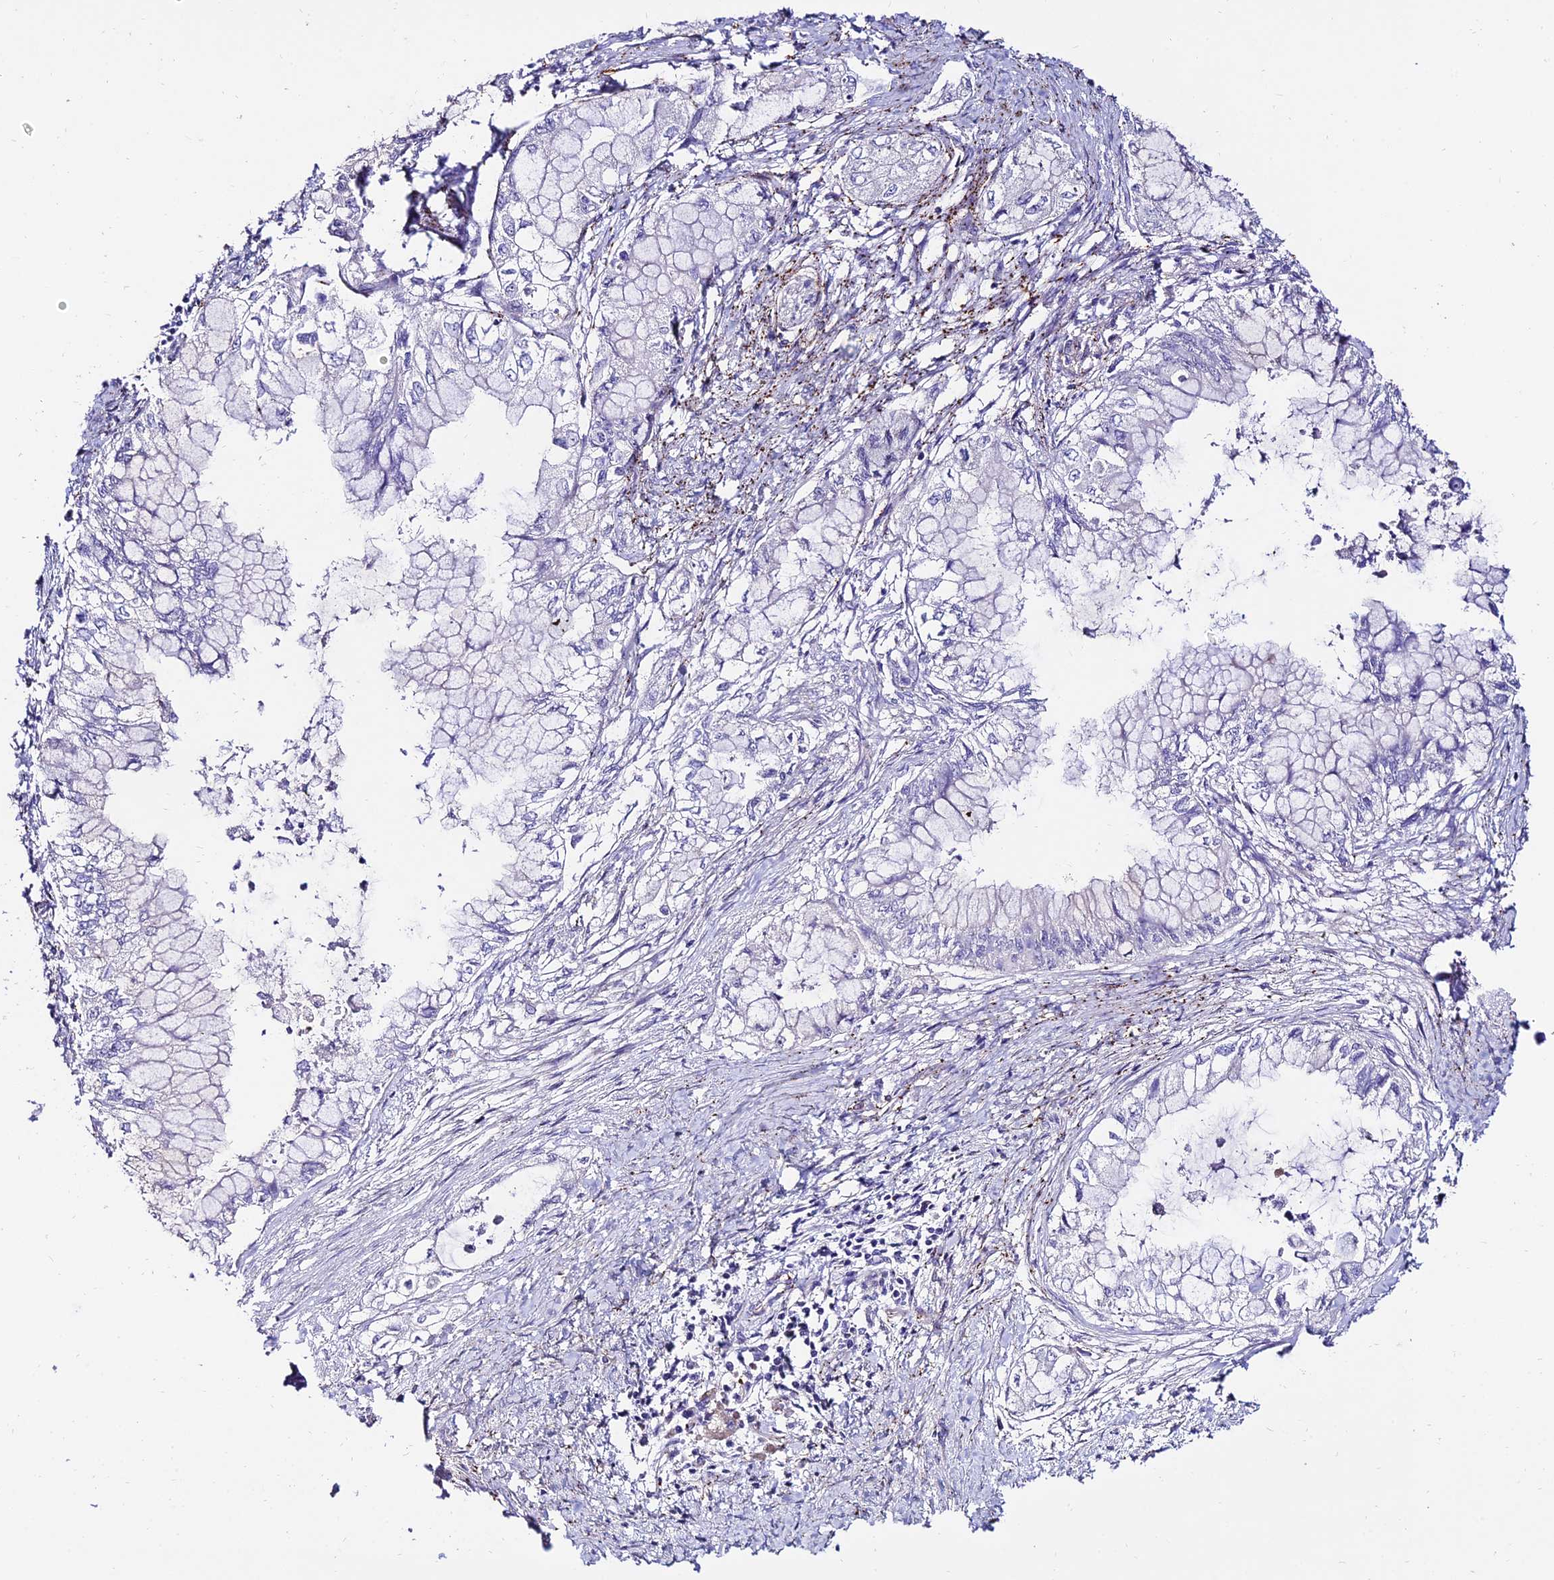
{"staining": {"intensity": "negative", "quantity": "none", "location": "none"}, "tissue": "pancreatic cancer", "cell_type": "Tumor cells", "image_type": "cancer", "snomed": [{"axis": "morphology", "description": "Adenocarcinoma, NOS"}, {"axis": "topography", "description": "Pancreas"}], "caption": "Tumor cells are negative for protein expression in human pancreatic cancer (adenocarcinoma).", "gene": "ALDH3B2", "patient": {"sex": "male", "age": 48}}